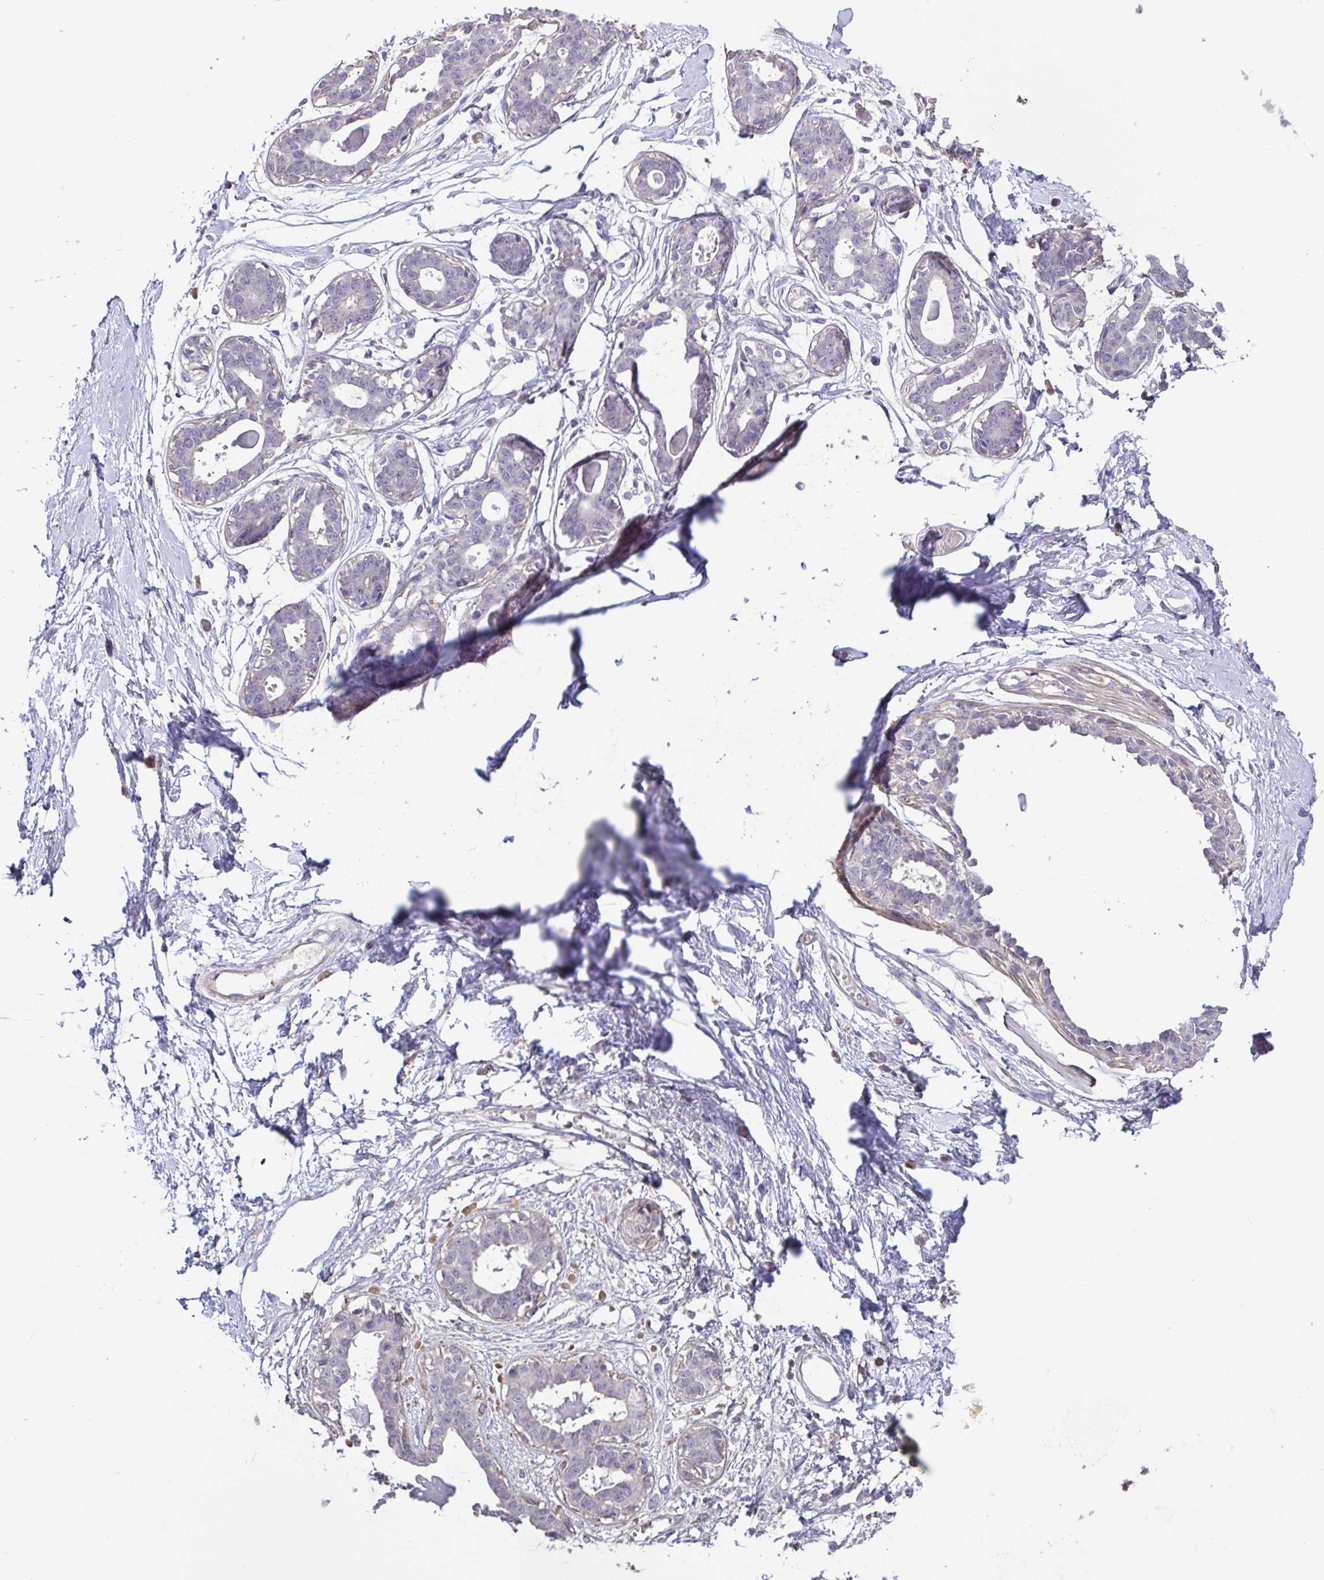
{"staining": {"intensity": "negative", "quantity": "none", "location": "none"}, "tissue": "breast", "cell_type": "Adipocytes", "image_type": "normal", "snomed": [{"axis": "morphology", "description": "Normal tissue, NOS"}, {"axis": "topography", "description": "Breast"}], "caption": "IHC histopathology image of unremarkable breast: breast stained with DAB (3,3'-diaminobenzidine) reveals no significant protein positivity in adipocytes.", "gene": "ACTRT2", "patient": {"sex": "female", "age": 45}}